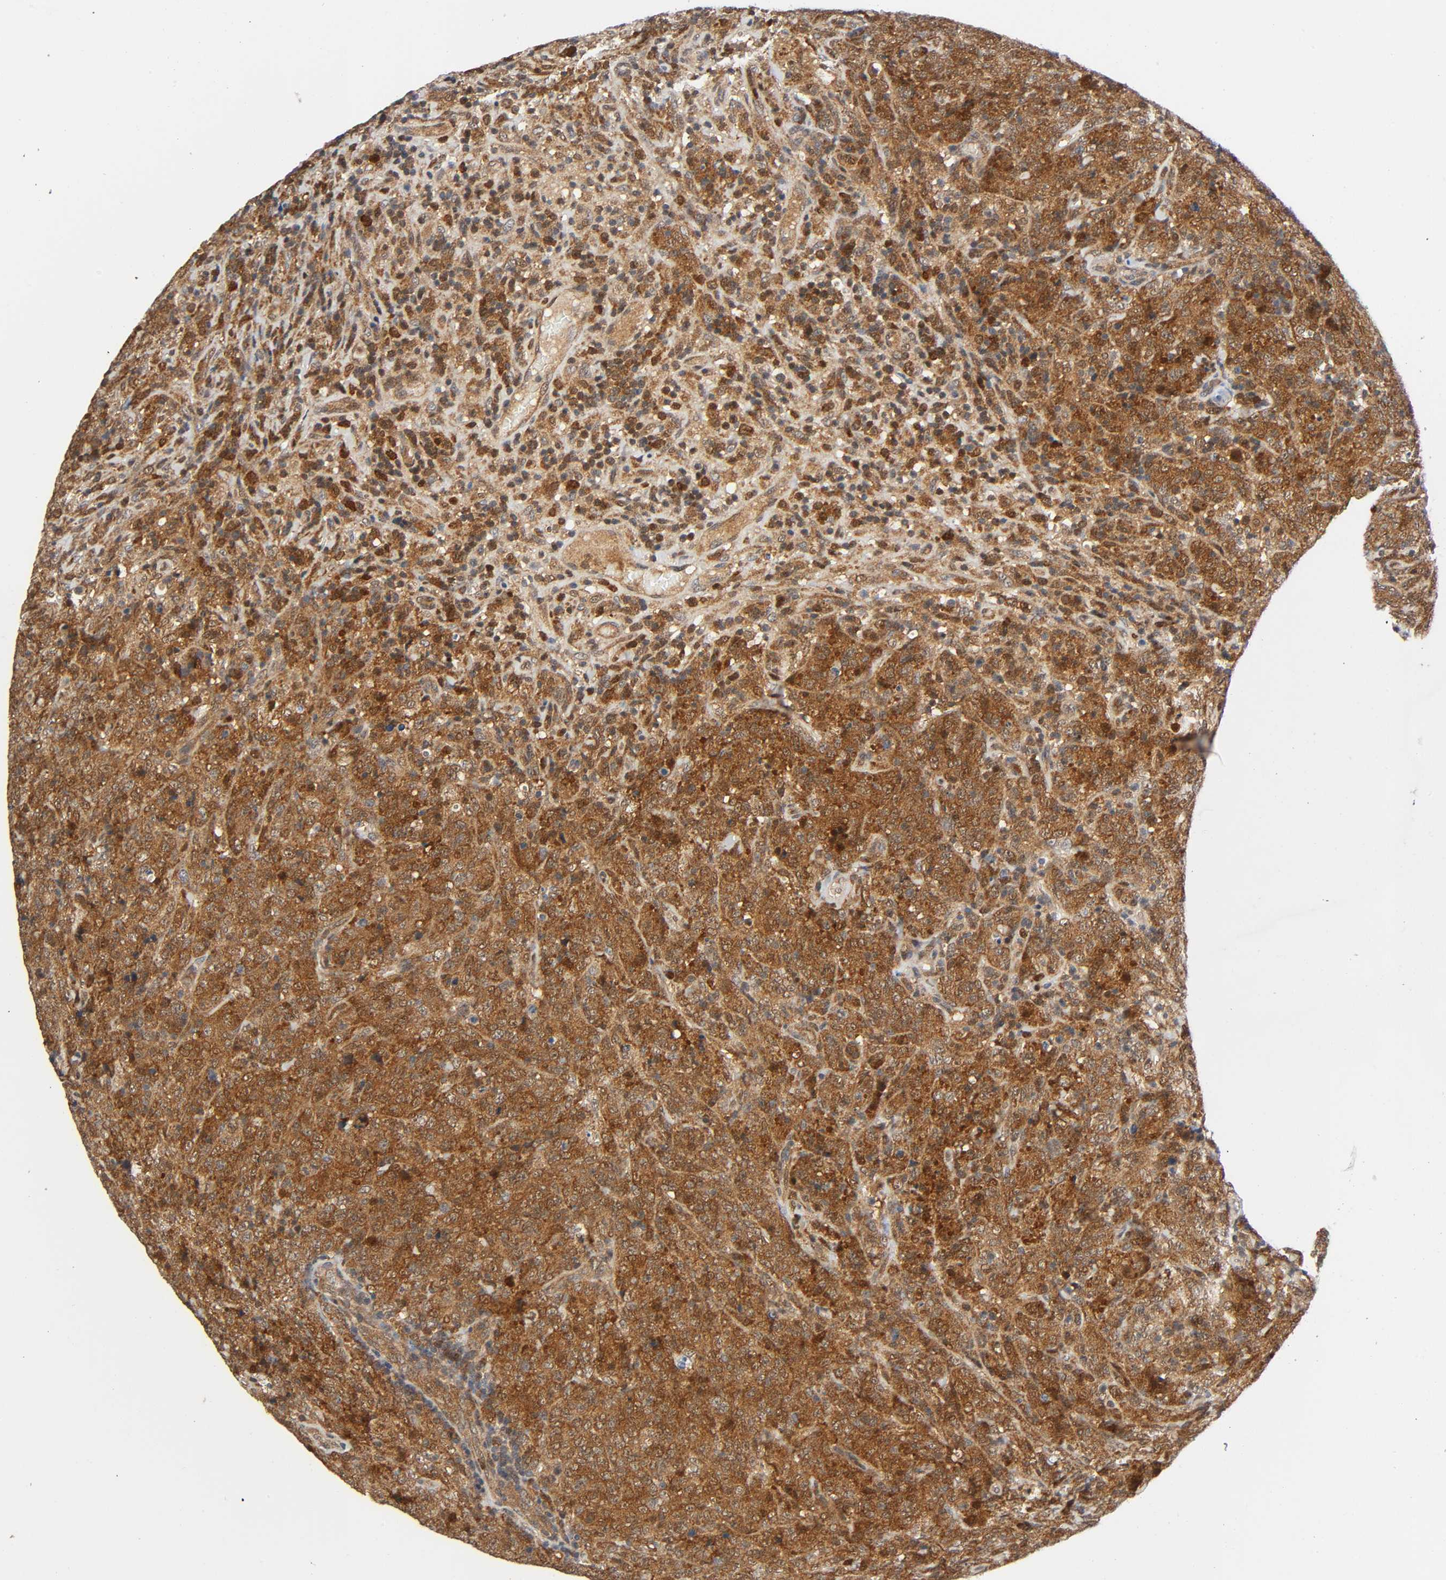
{"staining": {"intensity": "moderate", "quantity": "25%-75%", "location": "cytoplasmic/membranous"}, "tissue": "lymphoma", "cell_type": "Tumor cells", "image_type": "cancer", "snomed": [{"axis": "morphology", "description": "Malignant lymphoma, non-Hodgkin's type, High grade"}, {"axis": "topography", "description": "Tonsil"}], "caption": "About 25%-75% of tumor cells in human high-grade malignant lymphoma, non-Hodgkin's type exhibit moderate cytoplasmic/membranous protein expression as visualized by brown immunohistochemical staining.", "gene": "CASP9", "patient": {"sex": "female", "age": 36}}